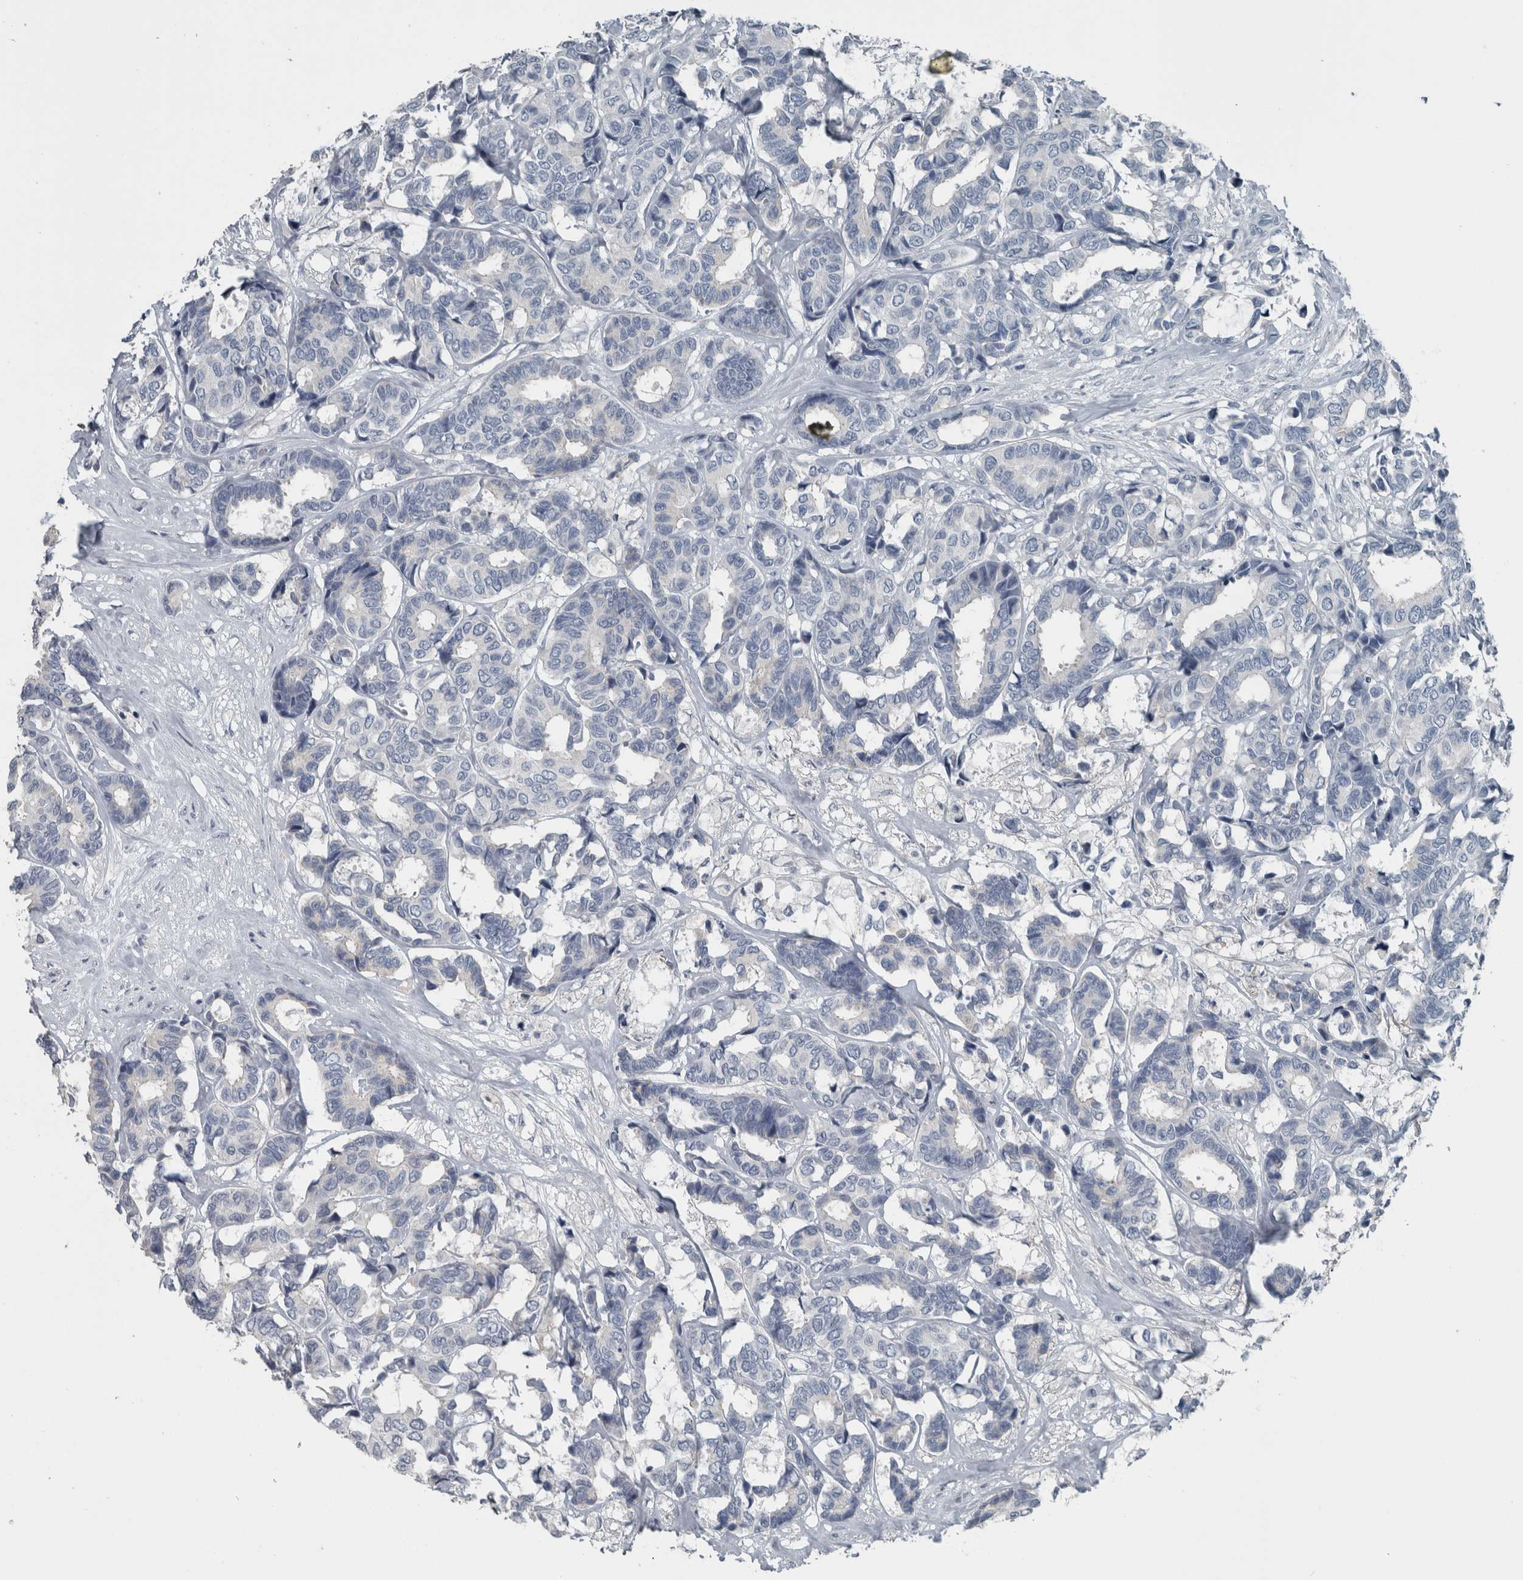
{"staining": {"intensity": "negative", "quantity": "none", "location": "none"}, "tissue": "breast cancer", "cell_type": "Tumor cells", "image_type": "cancer", "snomed": [{"axis": "morphology", "description": "Duct carcinoma"}, {"axis": "topography", "description": "Breast"}], "caption": "Tumor cells show no significant positivity in breast cancer (invasive ductal carcinoma).", "gene": "KRT20", "patient": {"sex": "female", "age": 87}}